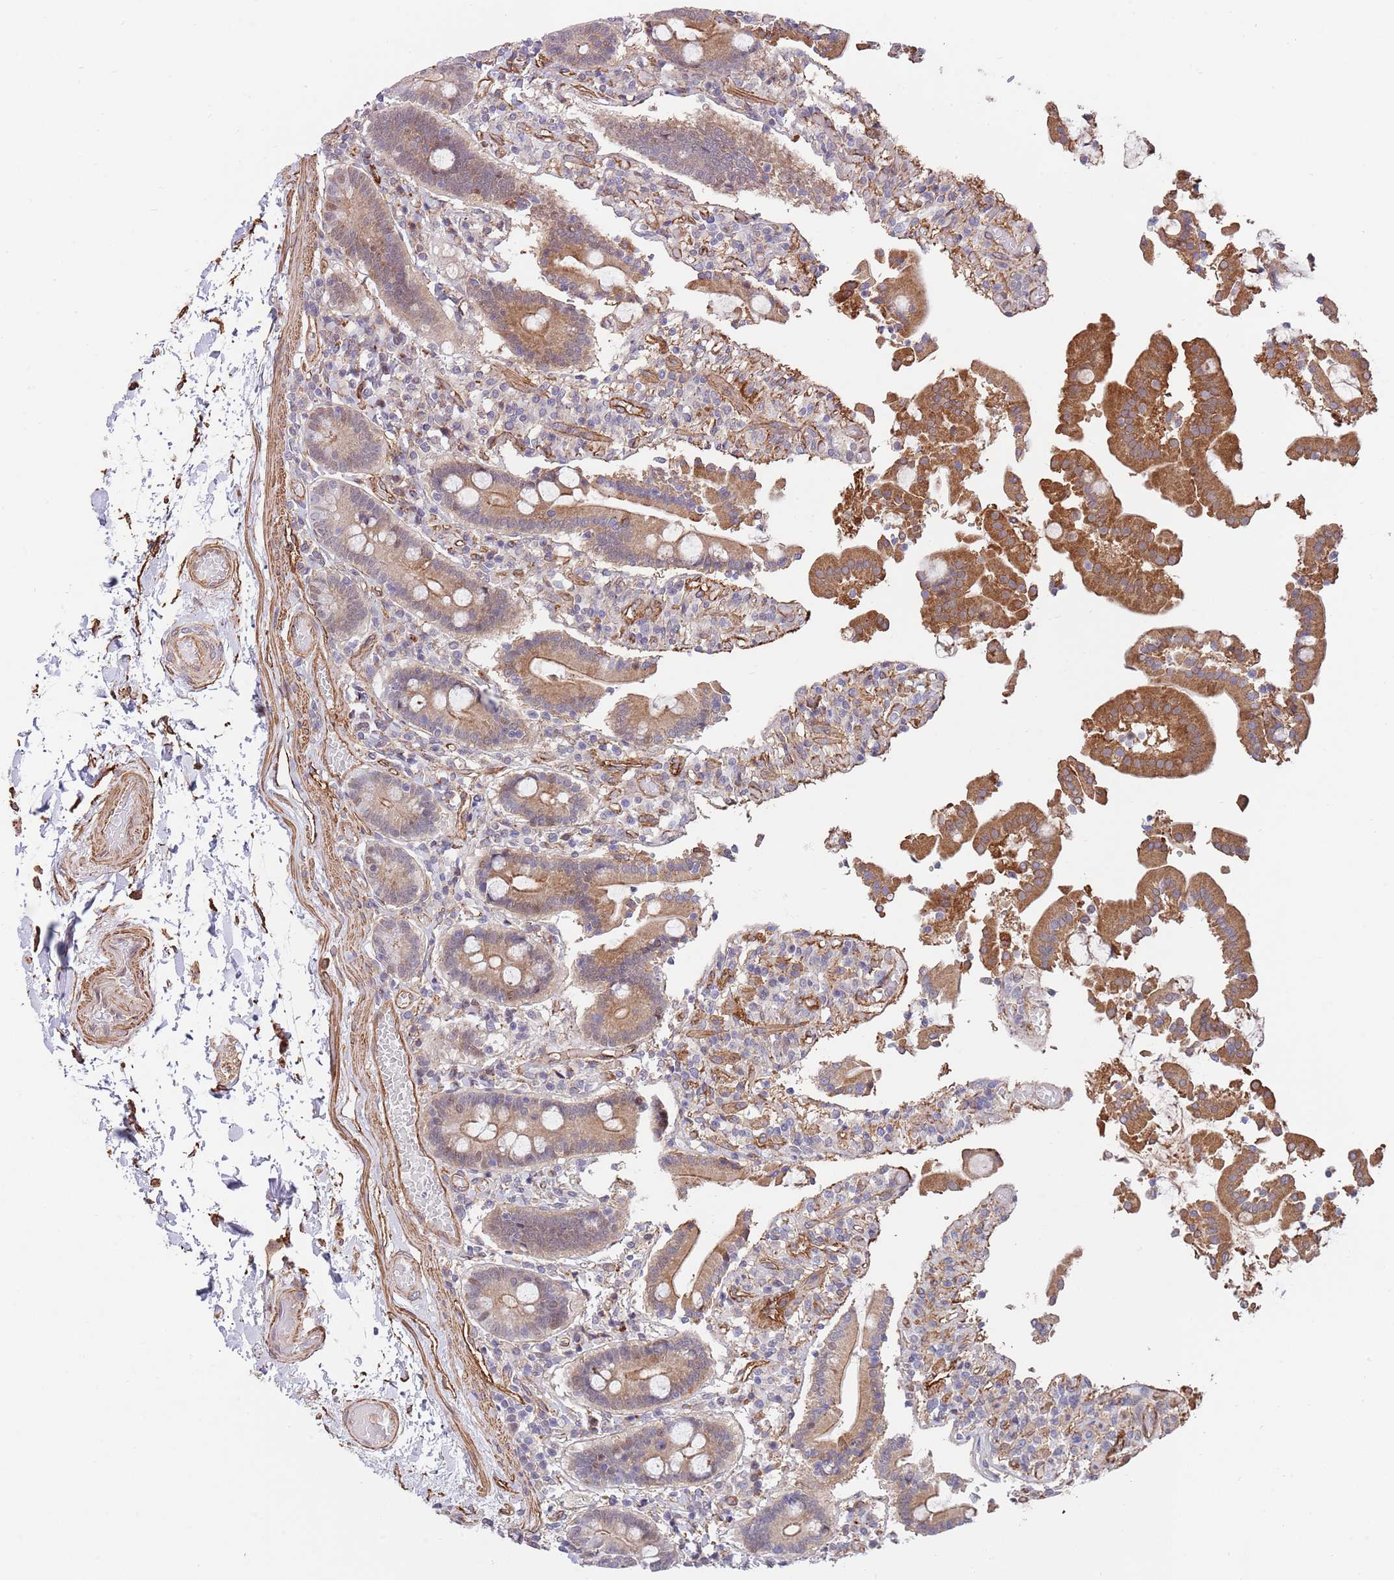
{"staining": {"intensity": "strong", "quantity": "25%-75%", "location": "cytoplasmic/membranous,nuclear"}, "tissue": "duodenum", "cell_type": "Glandular cells", "image_type": "normal", "snomed": [{"axis": "morphology", "description": "Normal tissue, NOS"}, {"axis": "topography", "description": "Duodenum"}], "caption": "Duodenum stained for a protein exhibits strong cytoplasmic/membranous,nuclear positivity in glandular cells. Using DAB (brown) and hematoxylin (blue) stains, captured at high magnification using brightfield microscopy.", "gene": "BPNT1", "patient": {"sex": "male", "age": 55}}